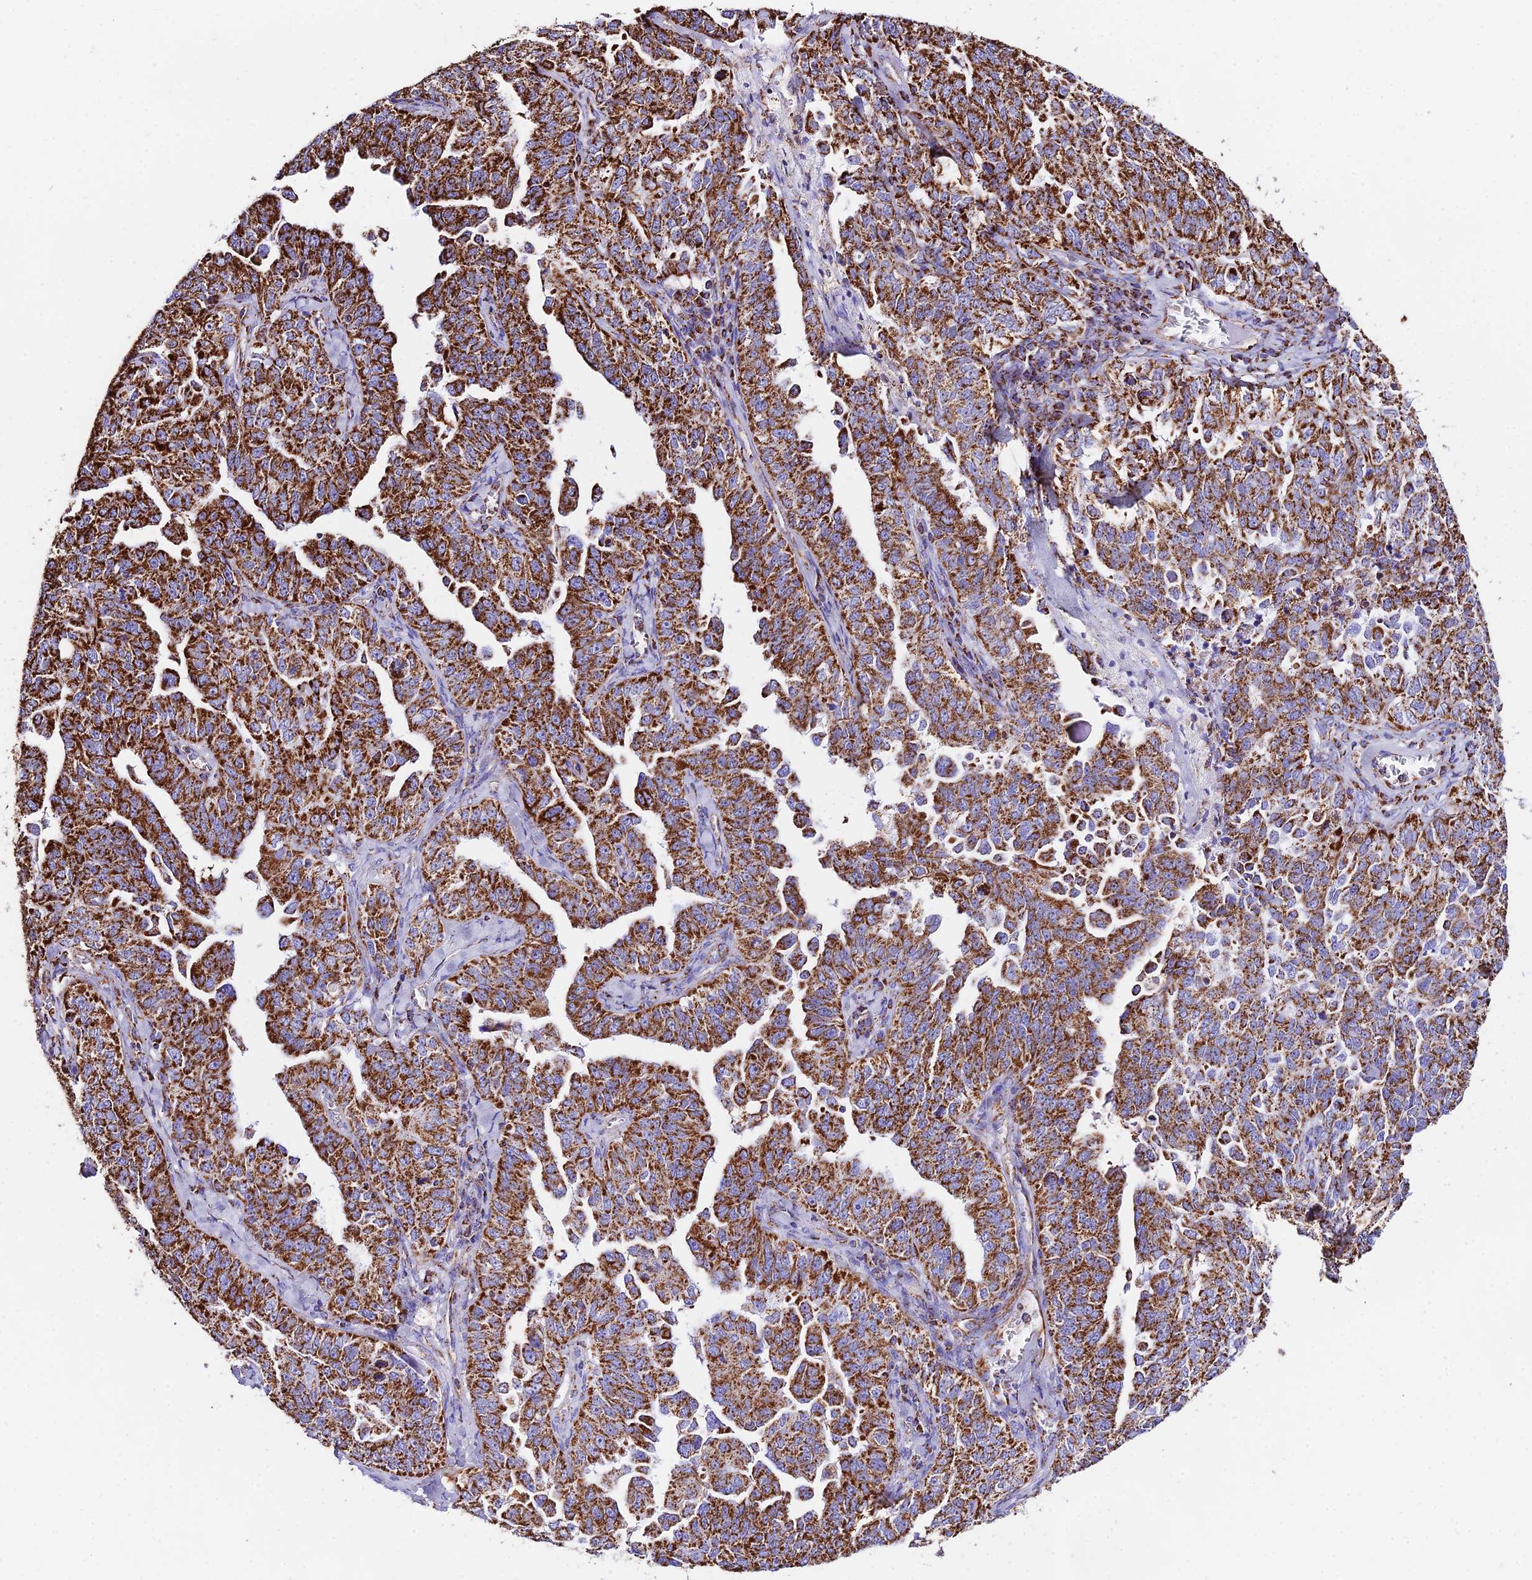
{"staining": {"intensity": "strong", "quantity": ">75%", "location": "cytoplasmic/membranous"}, "tissue": "ovarian cancer", "cell_type": "Tumor cells", "image_type": "cancer", "snomed": [{"axis": "morphology", "description": "Carcinoma, endometroid"}, {"axis": "topography", "description": "Ovary"}], "caption": "An IHC photomicrograph of neoplastic tissue is shown. Protein staining in brown shows strong cytoplasmic/membranous positivity in ovarian endometroid carcinoma within tumor cells.", "gene": "ATP5PD", "patient": {"sex": "female", "age": 62}}